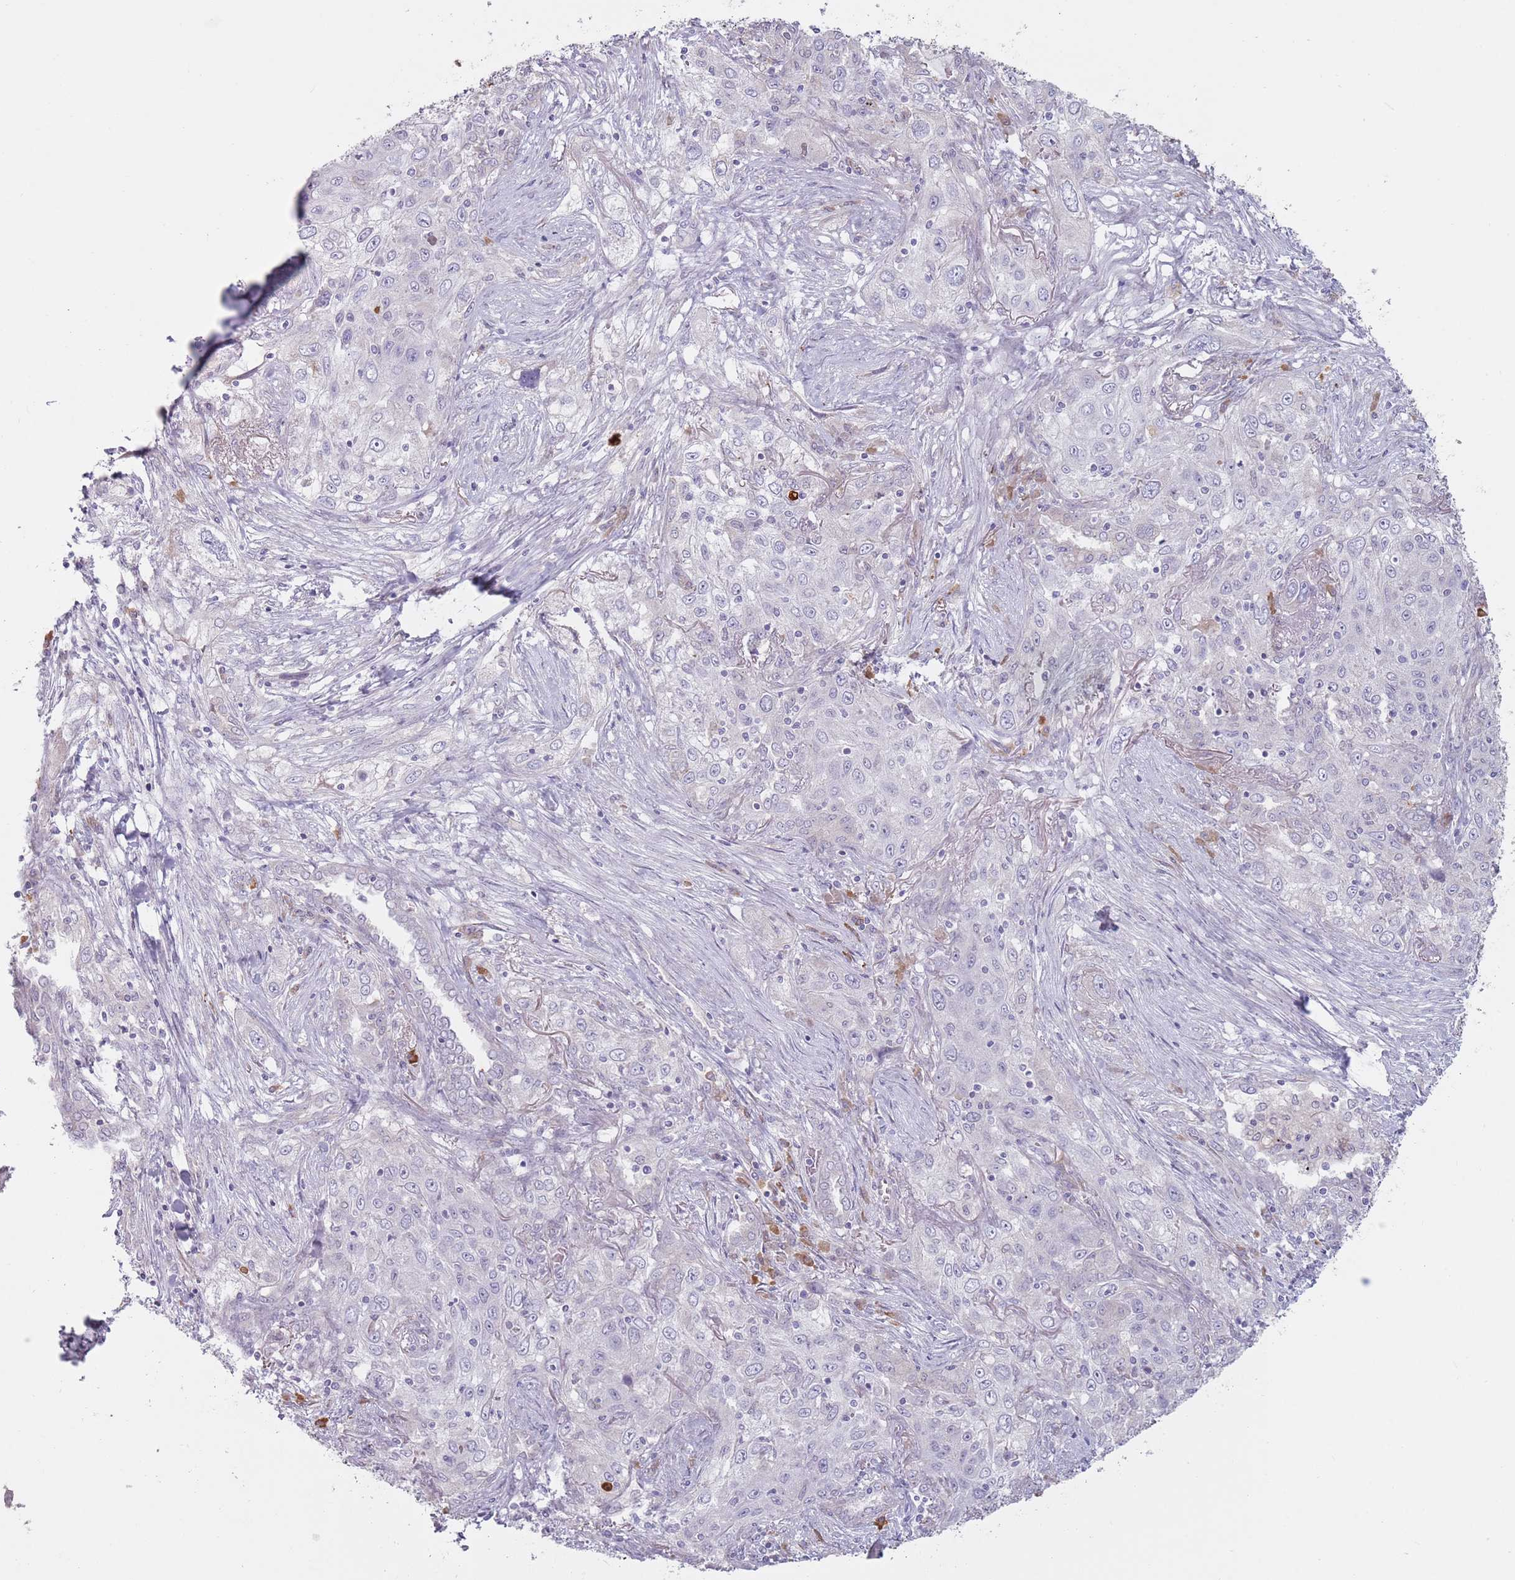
{"staining": {"intensity": "negative", "quantity": "none", "location": "none"}, "tissue": "lung cancer", "cell_type": "Tumor cells", "image_type": "cancer", "snomed": [{"axis": "morphology", "description": "Squamous cell carcinoma, NOS"}, {"axis": "topography", "description": "Lung"}], "caption": "This is a photomicrograph of immunohistochemistry staining of squamous cell carcinoma (lung), which shows no staining in tumor cells.", "gene": "DXO", "patient": {"sex": "female", "age": 69}}